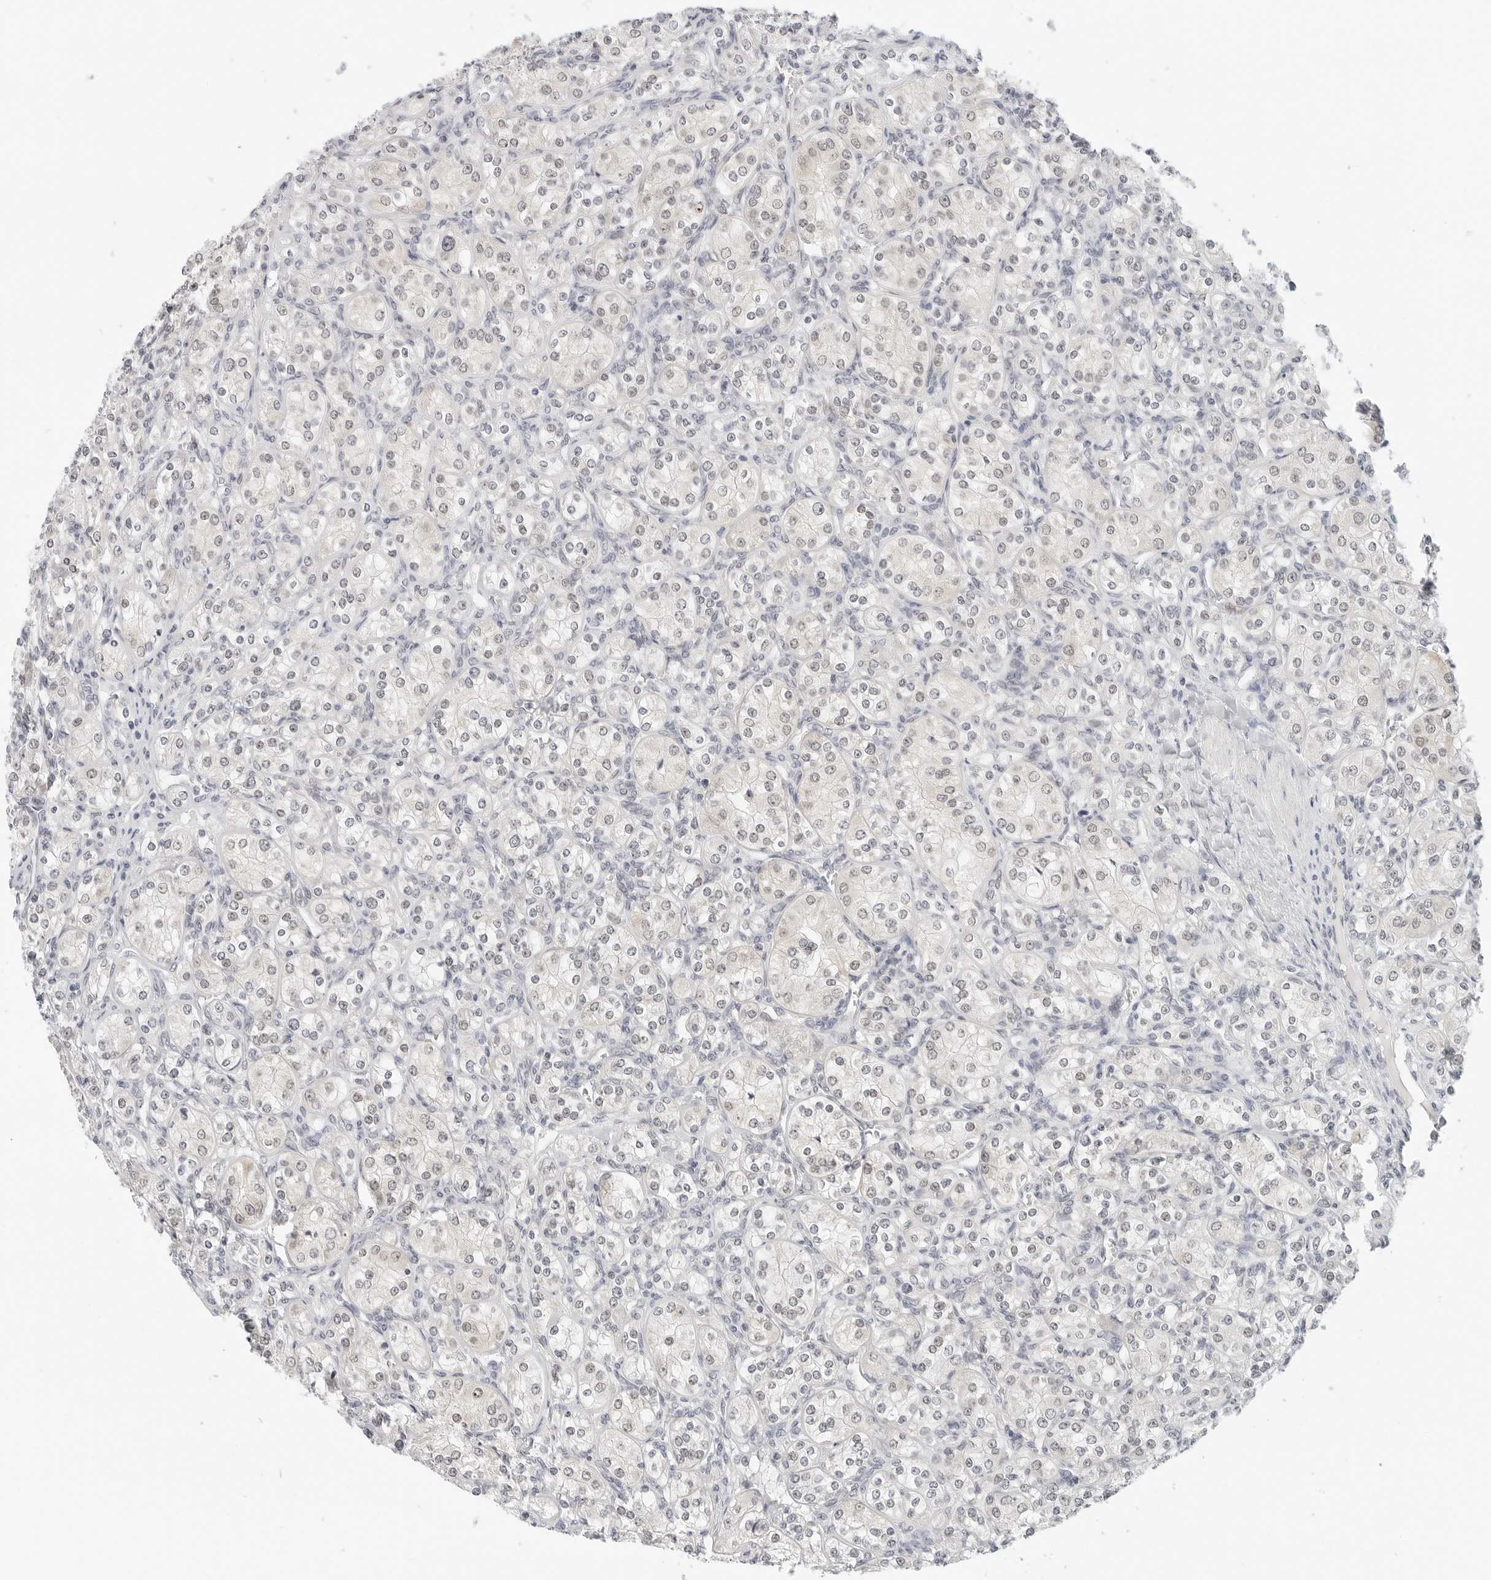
{"staining": {"intensity": "weak", "quantity": ">75%", "location": "nuclear"}, "tissue": "renal cancer", "cell_type": "Tumor cells", "image_type": "cancer", "snomed": [{"axis": "morphology", "description": "Adenocarcinoma, NOS"}, {"axis": "topography", "description": "Kidney"}], "caption": "A micrograph of human renal adenocarcinoma stained for a protein reveals weak nuclear brown staining in tumor cells.", "gene": "TSEN2", "patient": {"sex": "male", "age": 77}}